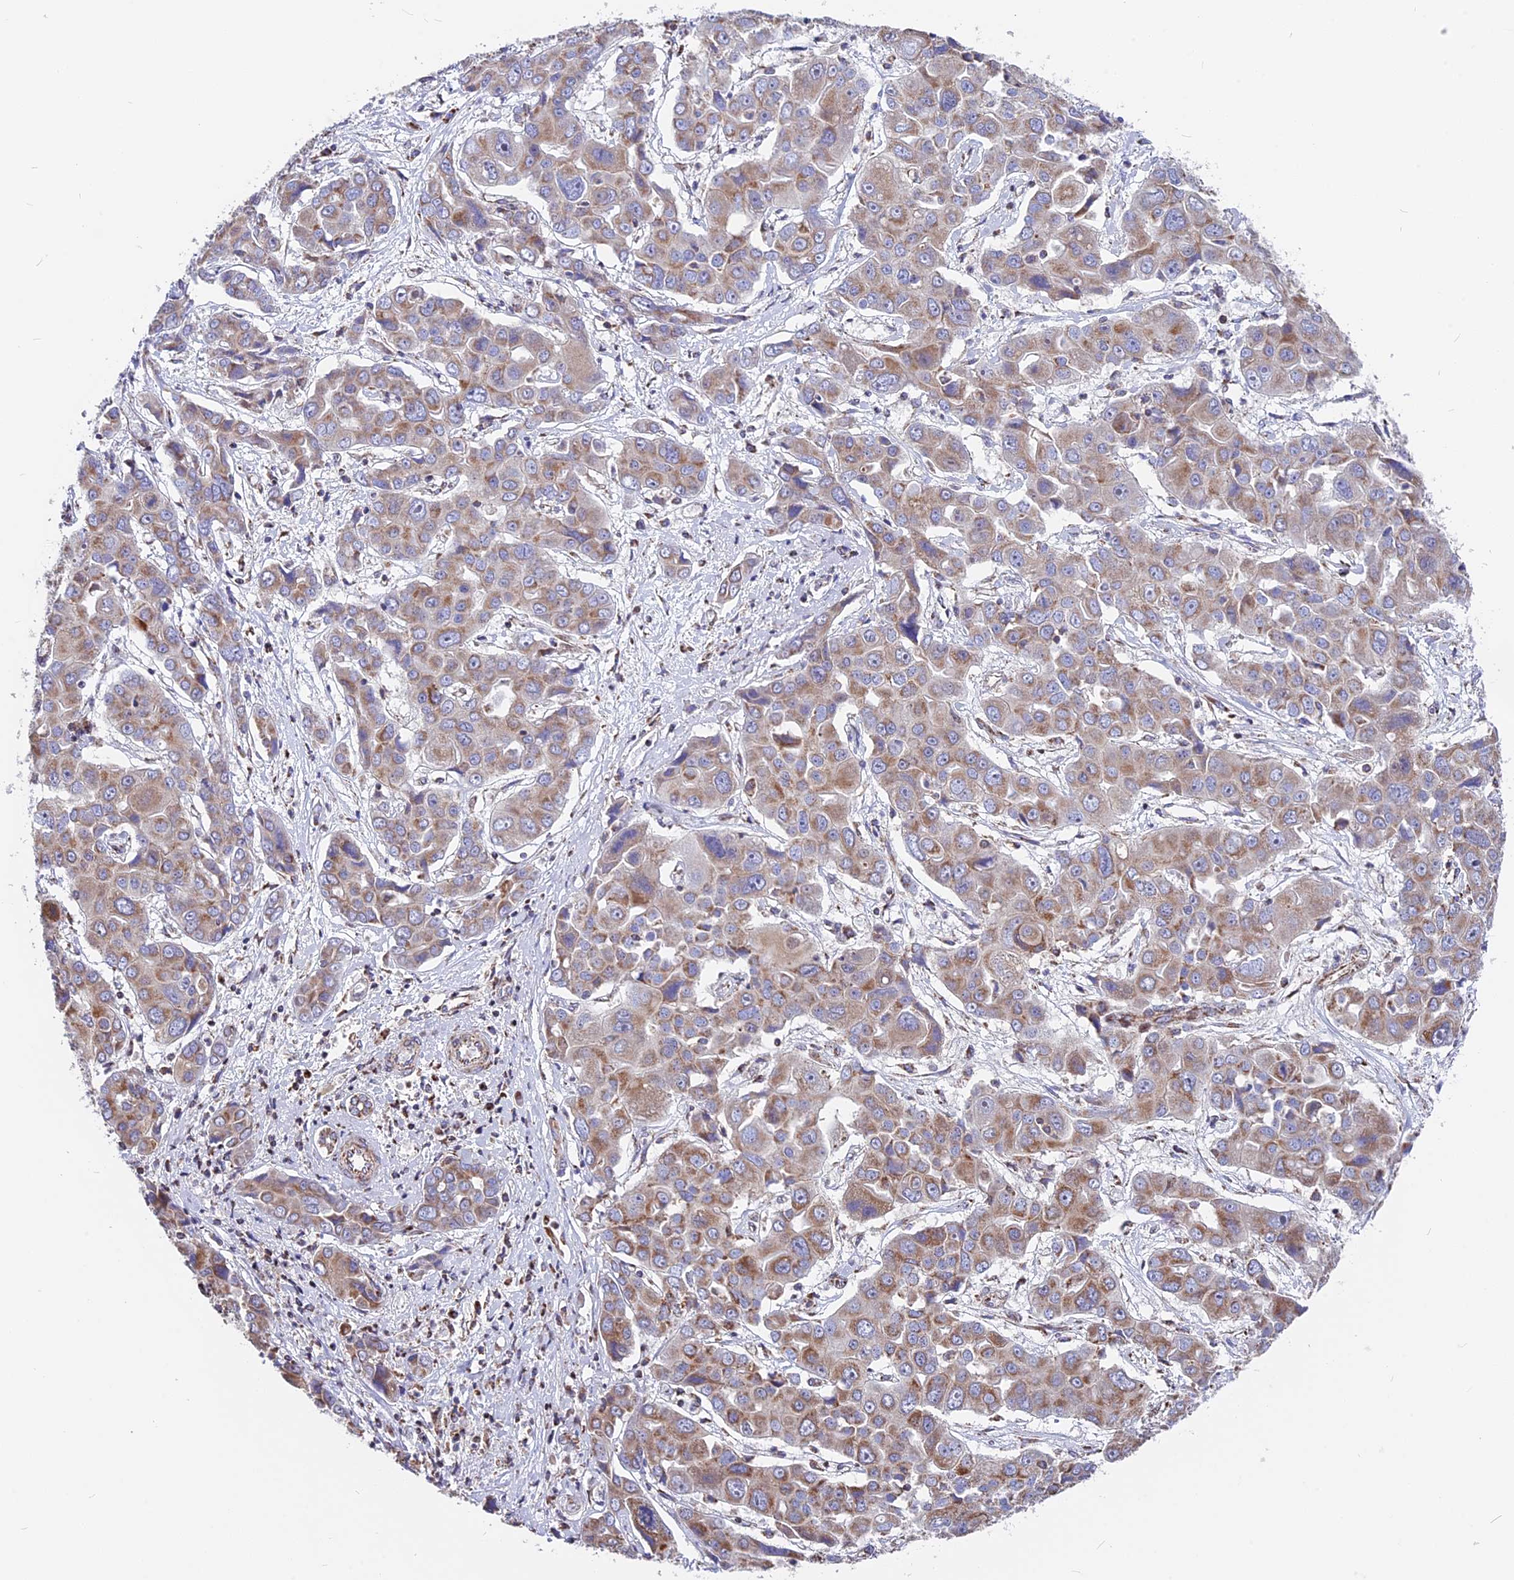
{"staining": {"intensity": "moderate", "quantity": "25%-75%", "location": "cytoplasmic/membranous"}, "tissue": "liver cancer", "cell_type": "Tumor cells", "image_type": "cancer", "snomed": [{"axis": "morphology", "description": "Cholangiocarcinoma"}, {"axis": "topography", "description": "Liver"}], "caption": "Brown immunohistochemical staining in human cholangiocarcinoma (liver) displays moderate cytoplasmic/membranous expression in about 25%-75% of tumor cells.", "gene": "FAM174C", "patient": {"sex": "male", "age": 67}}